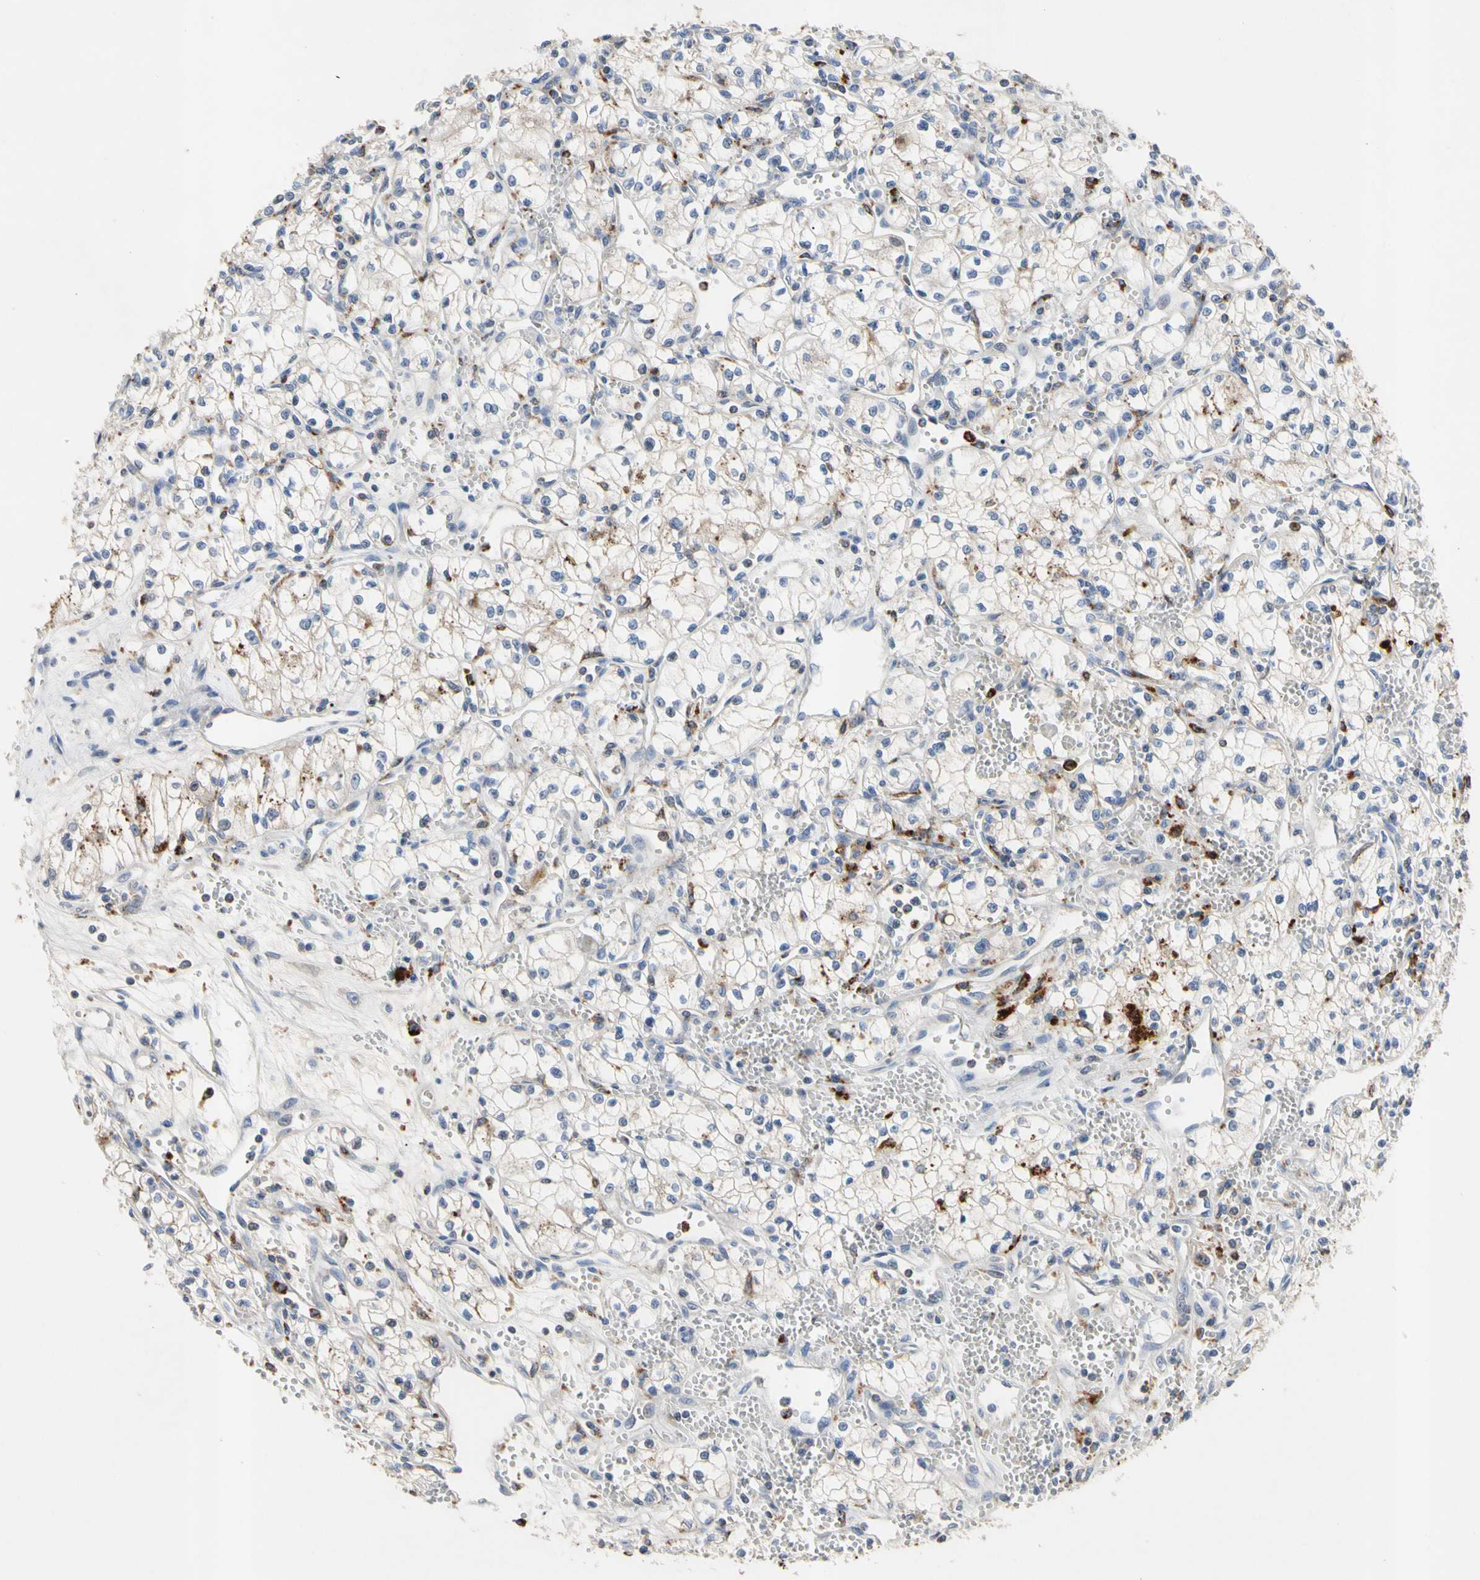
{"staining": {"intensity": "weak", "quantity": "<25%", "location": "cytoplasmic/membranous"}, "tissue": "renal cancer", "cell_type": "Tumor cells", "image_type": "cancer", "snomed": [{"axis": "morphology", "description": "Normal tissue, NOS"}, {"axis": "morphology", "description": "Adenocarcinoma, NOS"}, {"axis": "topography", "description": "Kidney"}], "caption": "The histopathology image reveals no significant positivity in tumor cells of adenocarcinoma (renal). The staining is performed using DAB (3,3'-diaminobenzidine) brown chromogen with nuclei counter-stained in using hematoxylin.", "gene": "ADA2", "patient": {"sex": "male", "age": 59}}